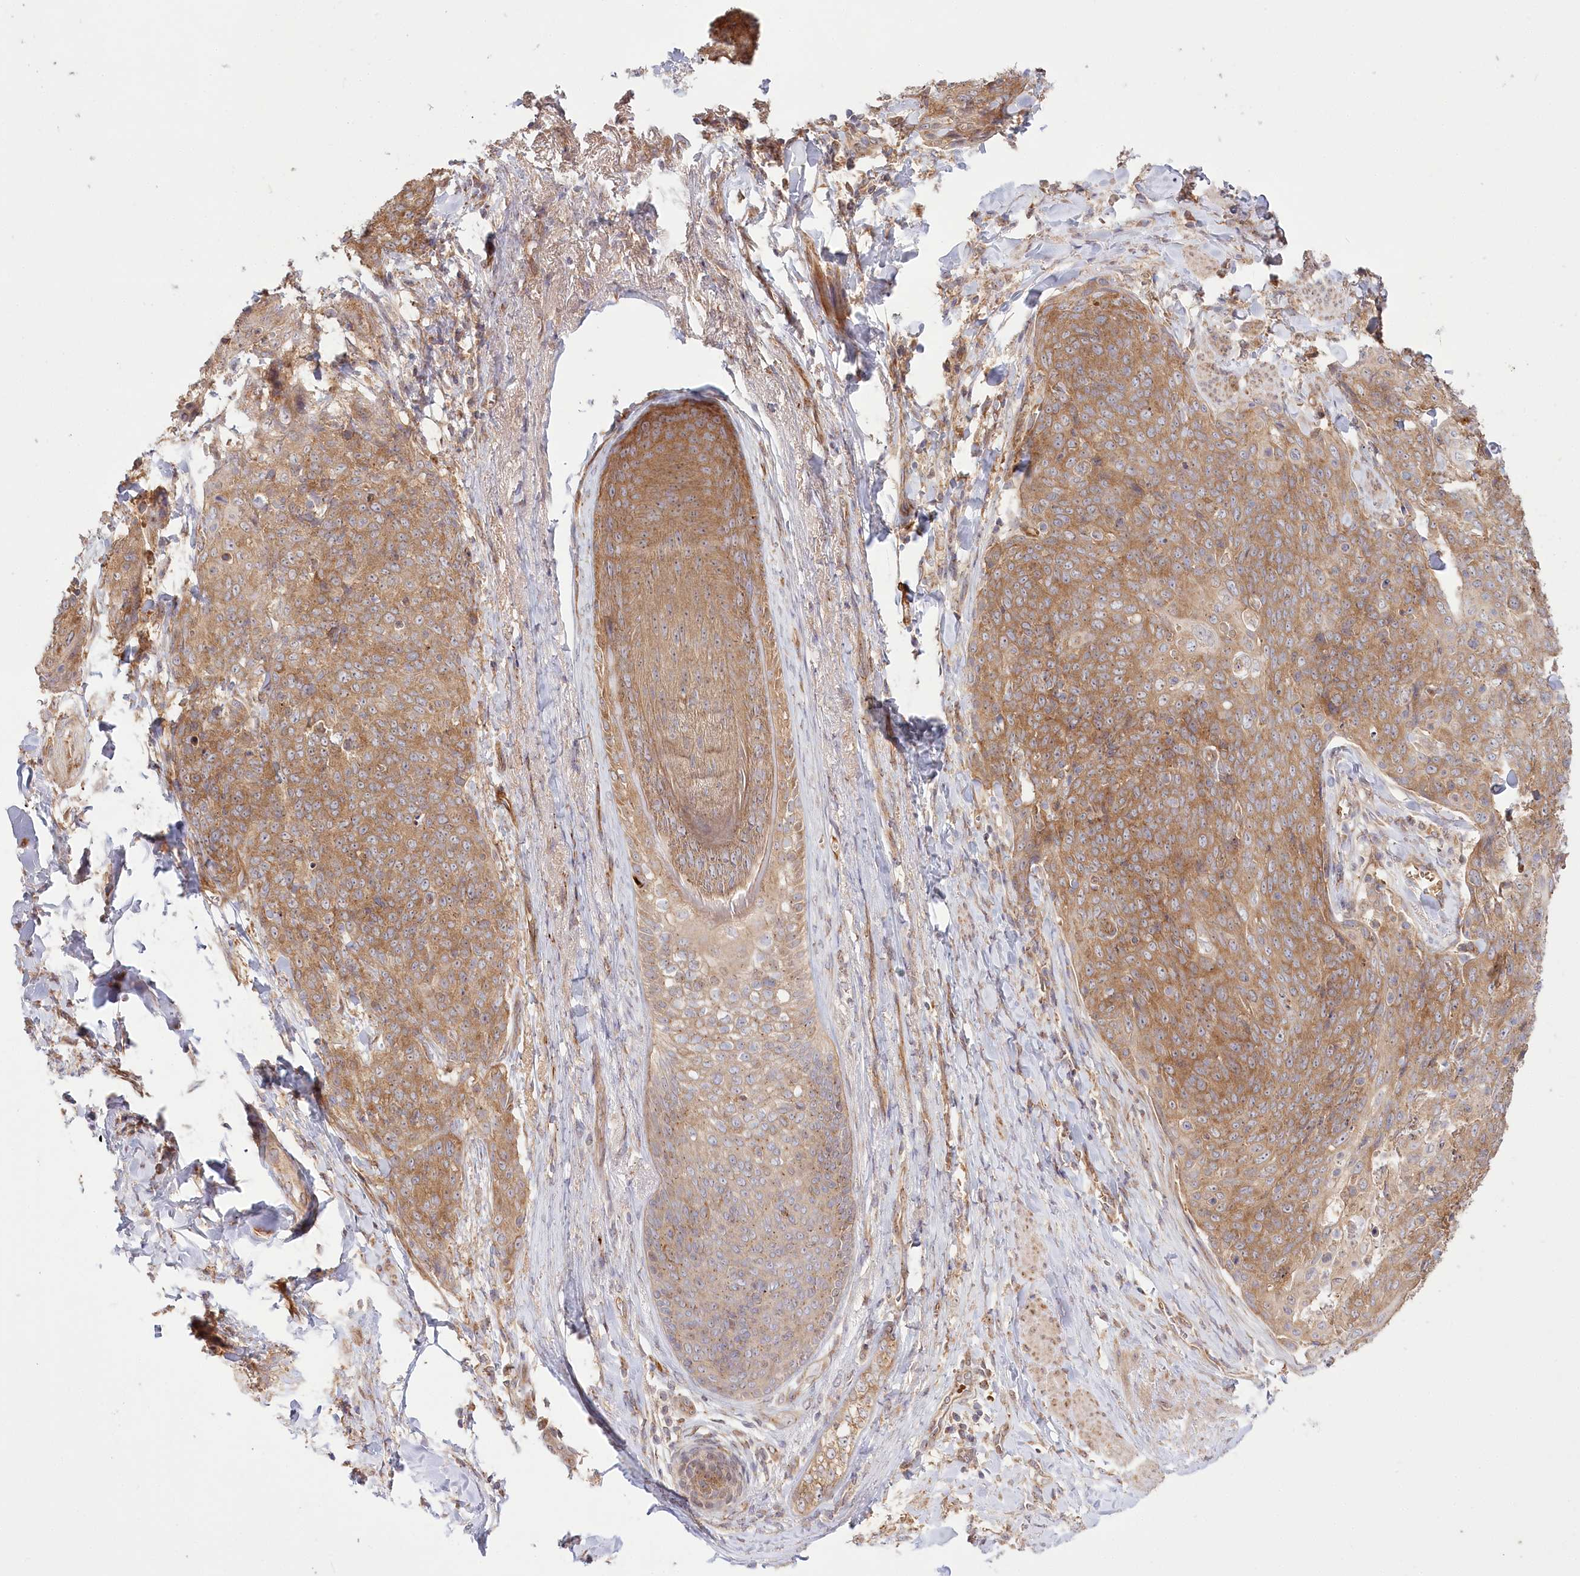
{"staining": {"intensity": "moderate", "quantity": ">75%", "location": "cytoplasmic/membranous"}, "tissue": "skin cancer", "cell_type": "Tumor cells", "image_type": "cancer", "snomed": [{"axis": "morphology", "description": "Squamous cell carcinoma, NOS"}, {"axis": "topography", "description": "Skin"}, {"axis": "topography", "description": "Vulva"}], "caption": "A micrograph of squamous cell carcinoma (skin) stained for a protein shows moderate cytoplasmic/membranous brown staining in tumor cells.", "gene": "COMMD3", "patient": {"sex": "female", "age": 85}}